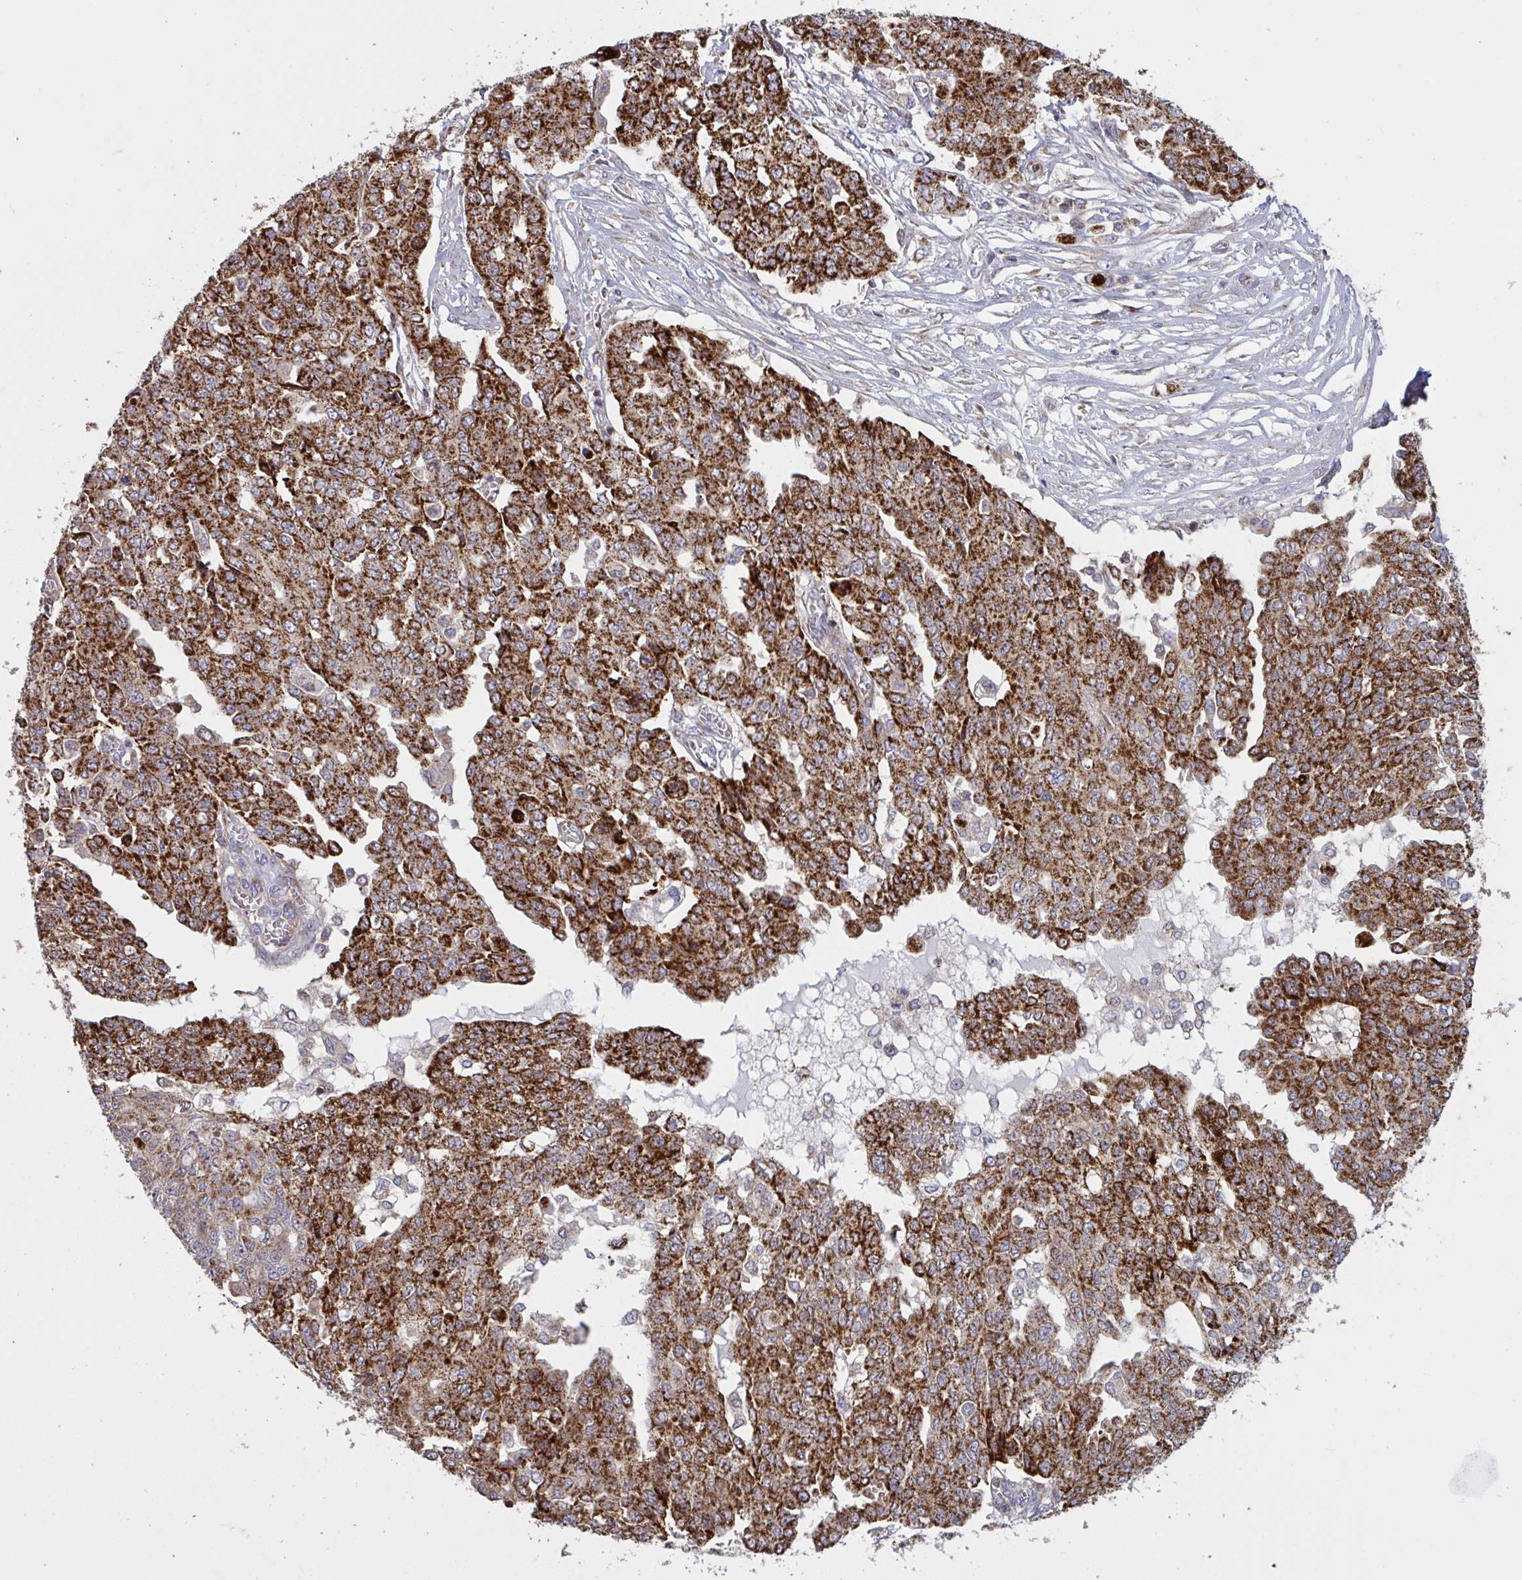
{"staining": {"intensity": "strong", "quantity": ">75%", "location": "cytoplasmic/membranous"}, "tissue": "ovarian cancer", "cell_type": "Tumor cells", "image_type": "cancer", "snomed": [{"axis": "morphology", "description": "Cystadenocarcinoma, serous, NOS"}, {"axis": "topography", "description": "Soft tissue"}, {"axis": "topography", "description": "Ovary"}], "caption": "This micrograph demonstrates IHC staining of ovarian cancer, with high strong cytoplasmic/membranous expression in approximately >75% of tumor cells.", "gene": "MICOS10", "patient": {"sex": "female", "age": 57}}